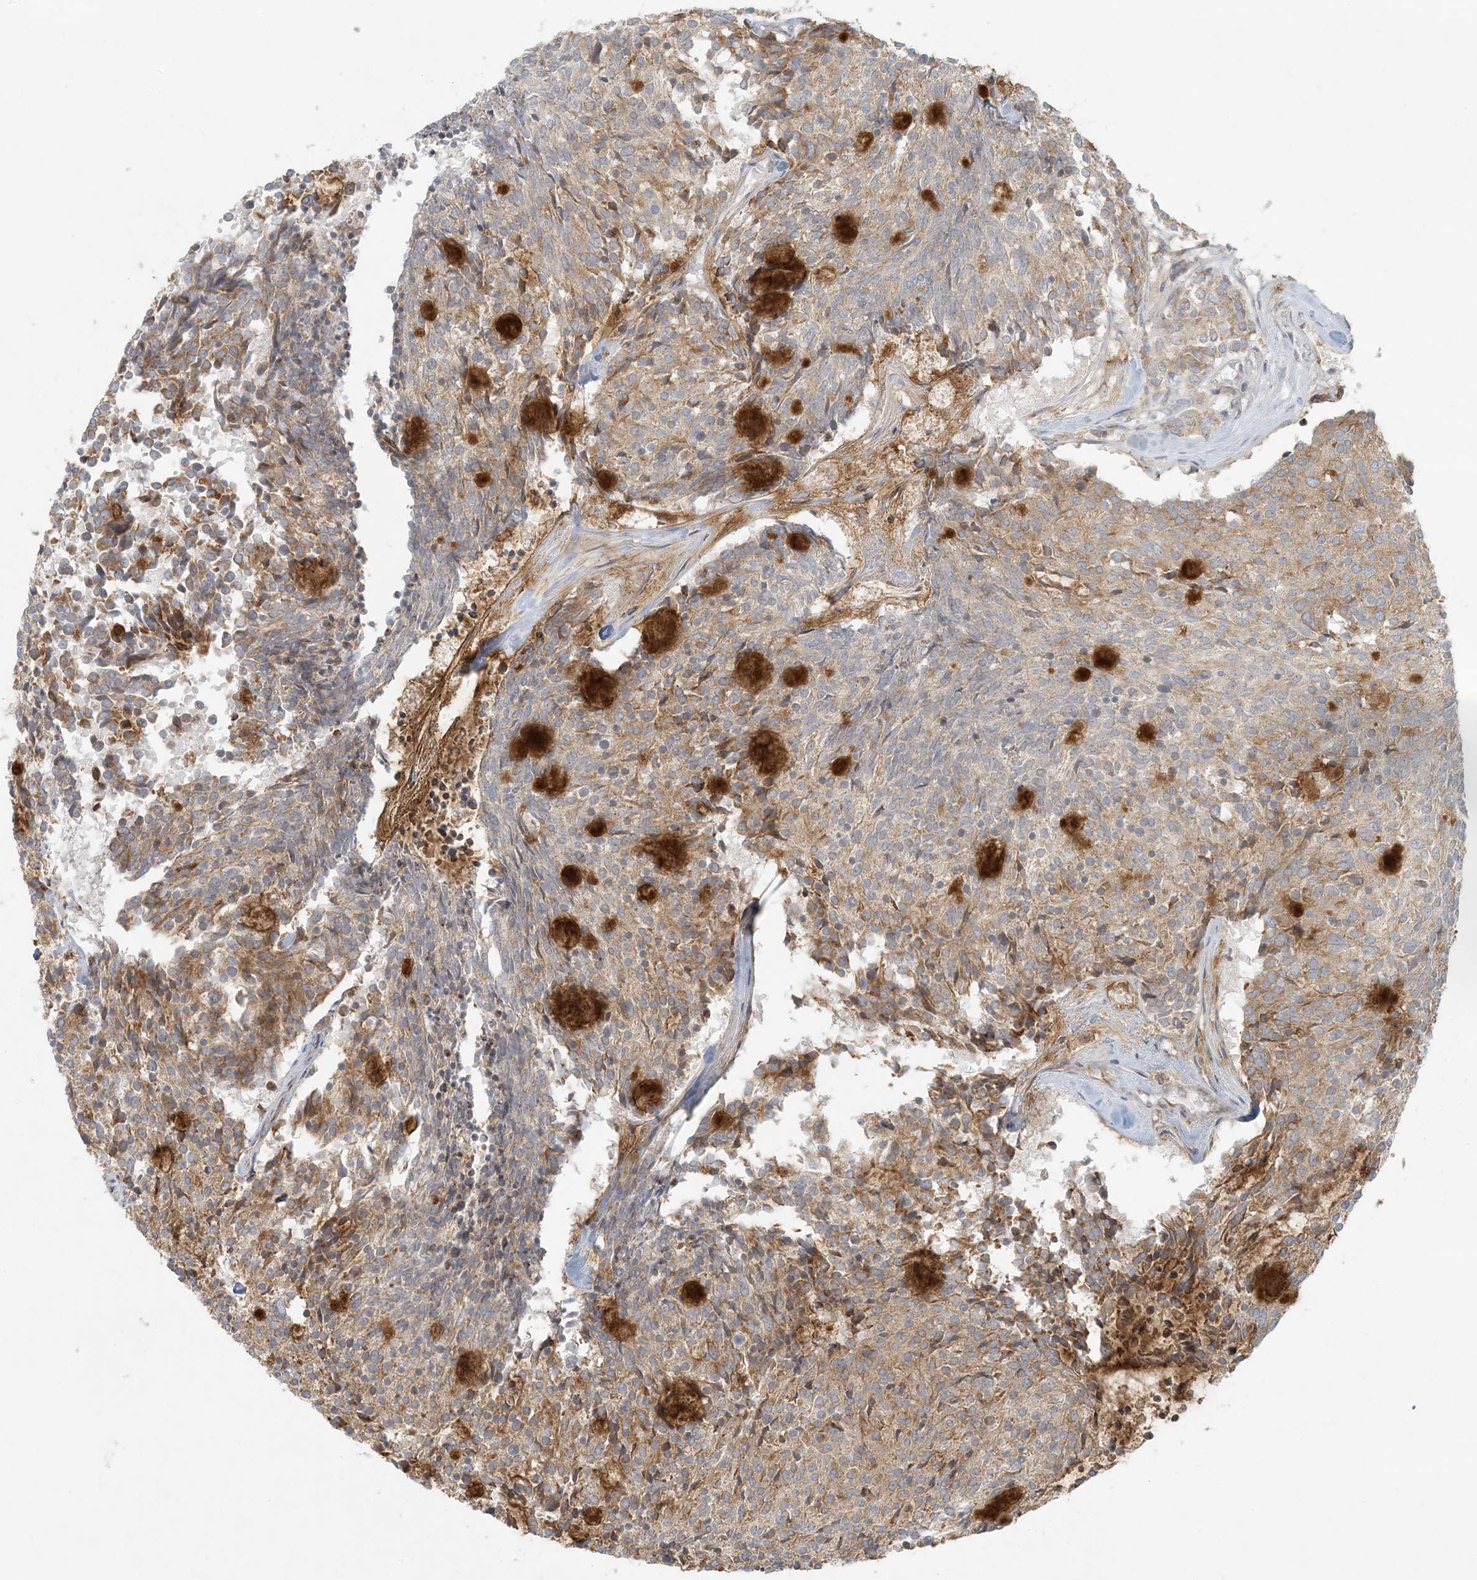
{"staining": {"intensity": "weak", "quantity": ">75%", "location": "cytoplasmic/membranous"}, "tissue": "carcinoid", "cell_type": "Tumor cells", "image_type": "cancer", "snomed": [{"axis": "morphology", "description": "Carcinoid, malignant, NOS"}, {"axis": "topography", "description": "Pancreas"}], "caption": "An immunohistochemistry (IHC) image of tumor tissue is shown. Protein staining in brown shows weak cytoplasmic/membranous positivity in carcinoid (malignant) within tumor cells.", "gene": "HACL1", "patient": {"sex": "female", "age": 54}}